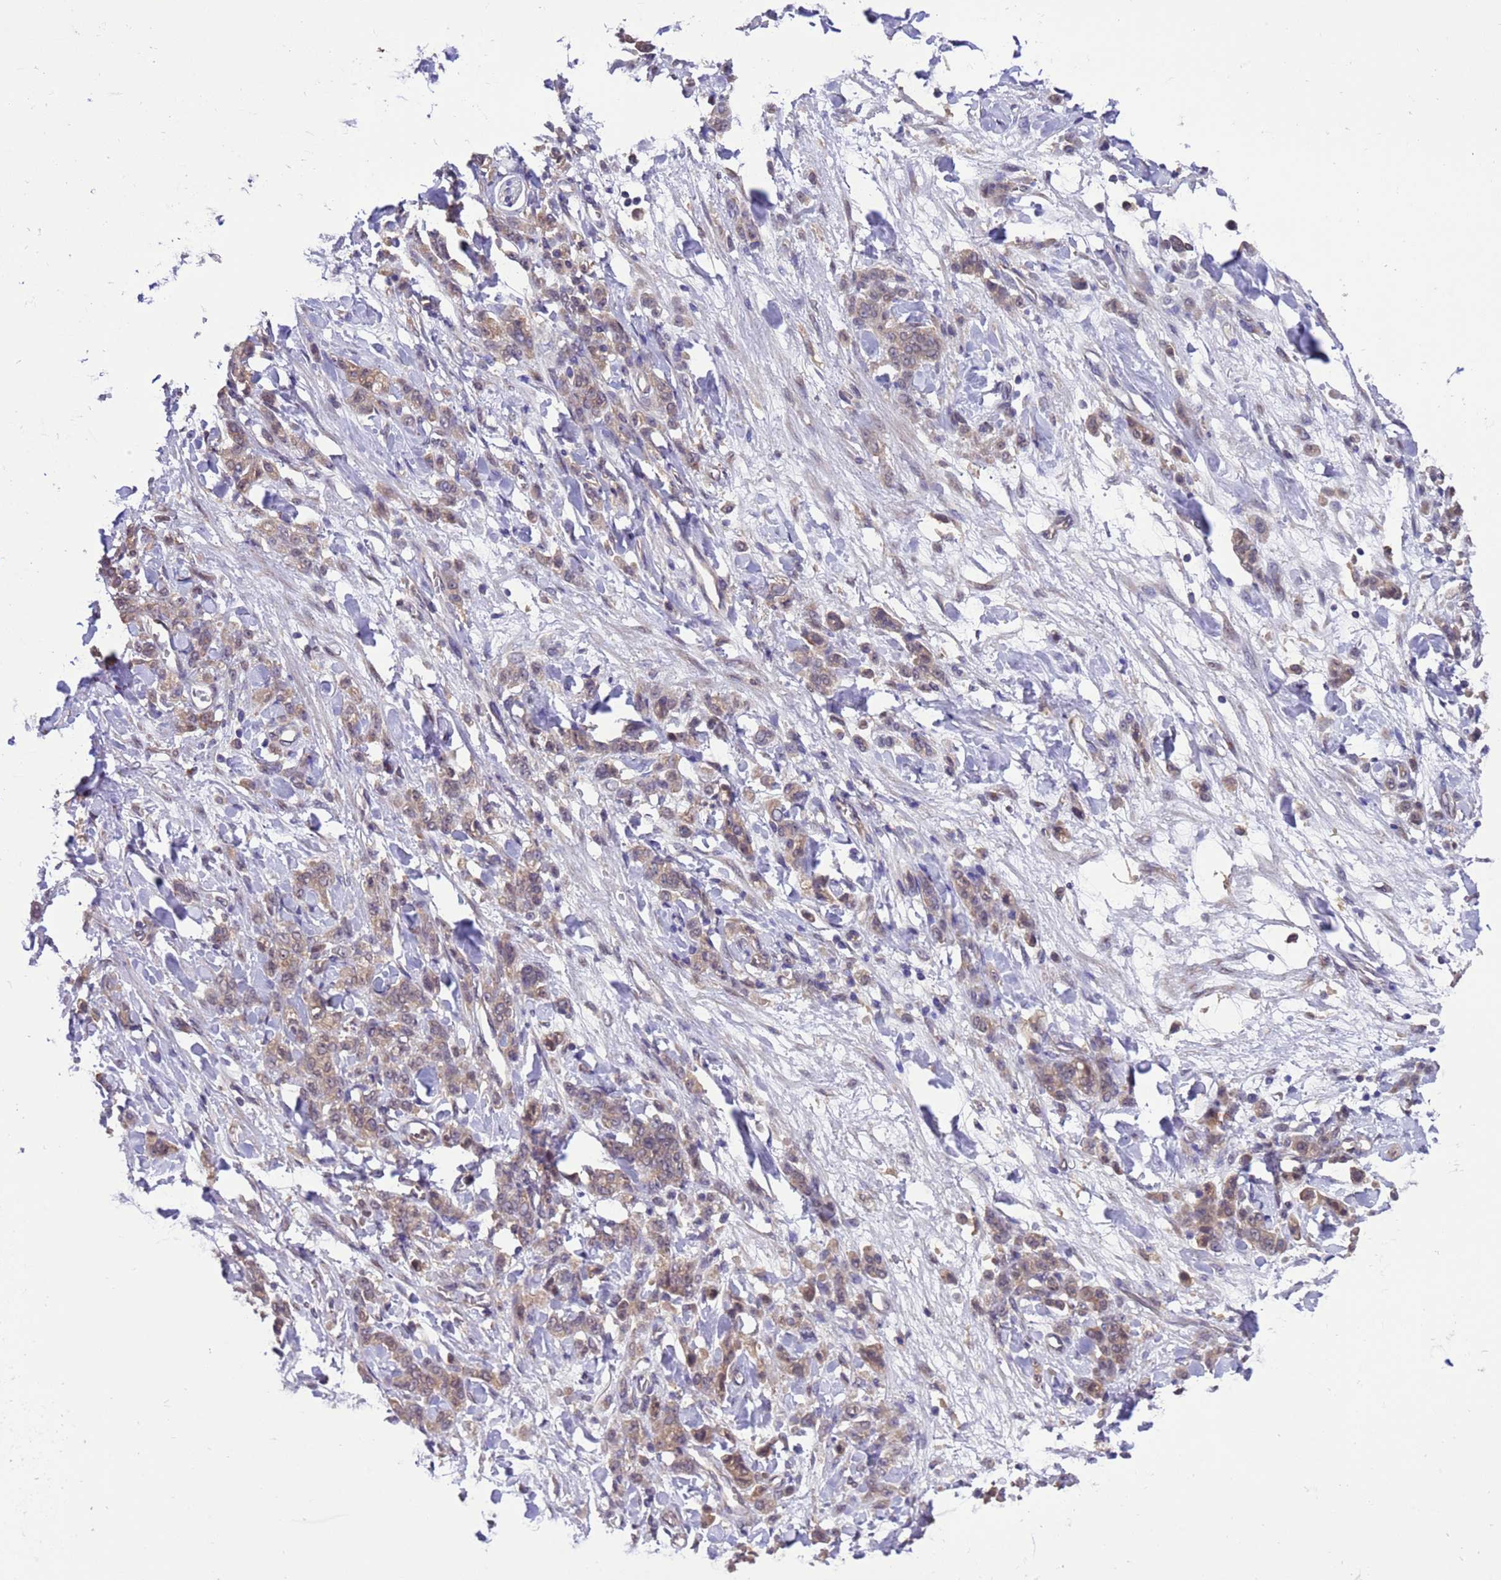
{"staining": {"intensity": "weak", "quantity": ">75%", "location": "cytoplasmic/membranous"}, "tissue": "stomach cancer", "cell_type": "Tumor cells", "image_type": "cancer", "snomed": [{"axis": "morphology", "description": "Normal tissue, NOS"}, {"axis": "morphology", "description": "Adenocarcinoma, NOS"}, {"axis": "topography", "description": "Stomach"}], "caption": "A histopathology image showing weak cytoplasmic/membranous expression in approximately >75% of tumor cells in stomach cancer, as visualized by brown immunohistochemical staining.", "gene": "ZFP69B", "patient": {"sex": "male", "age": 82}}